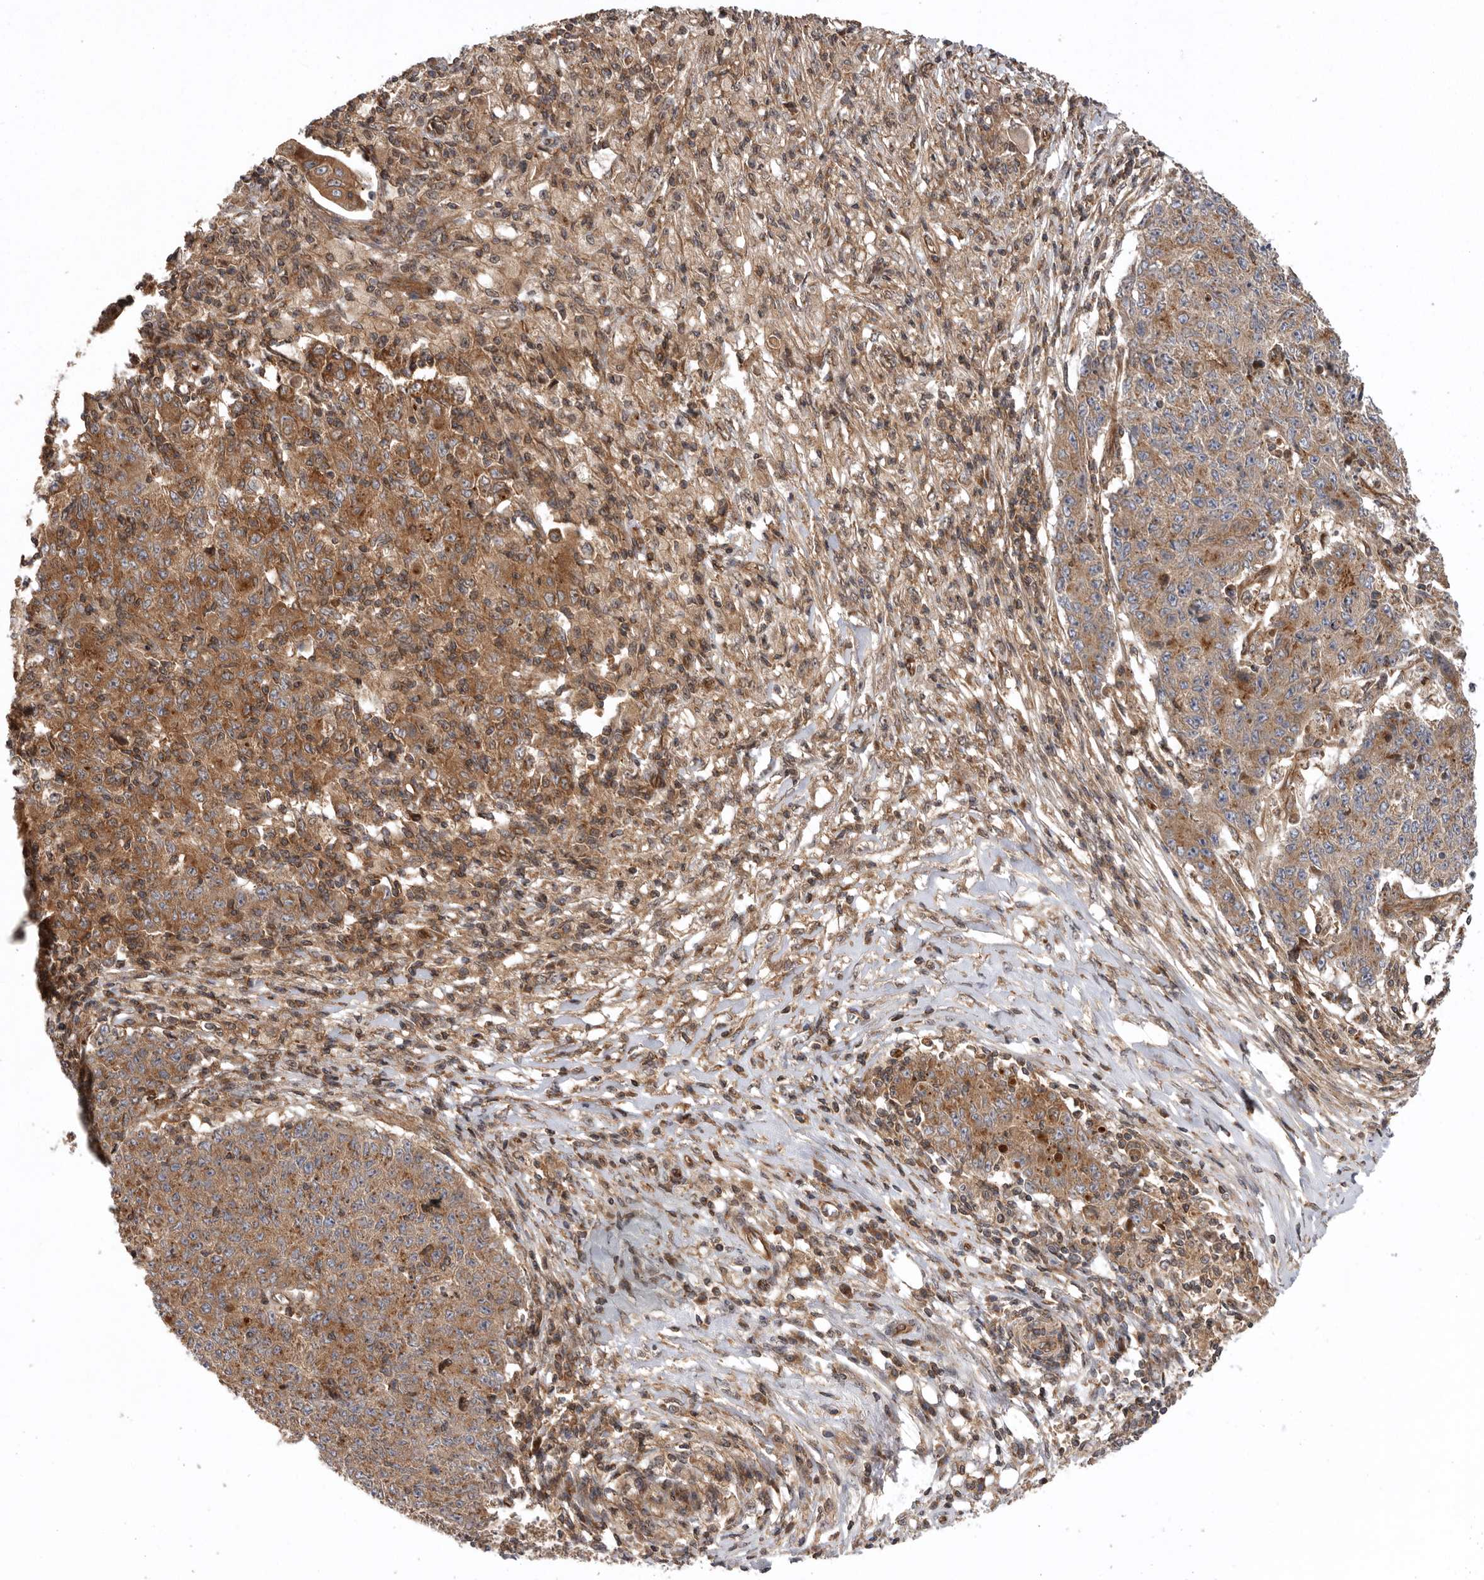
{"staining": {"intensity": "moderate", "quantity": ">75%", "location": "cytoplasmic/membranous"}, "tissue": "ovarian cancer", "cell_type": "Tumor cells", "image_type": "cancer", "snomed": [{"axis": "morphology", "description": "Carcinoma, endometroid"}, {"axis": "topography", "description": "Ovary"}], "caption": "The micrograph shows staining of ovarian endometroid carcinoma, revealing moderate cytoplasmic/membranous protein expression (brown color) within tumor cells.", "gene": "DHDDS", "patient": {"sex": "female", "age": 42}}